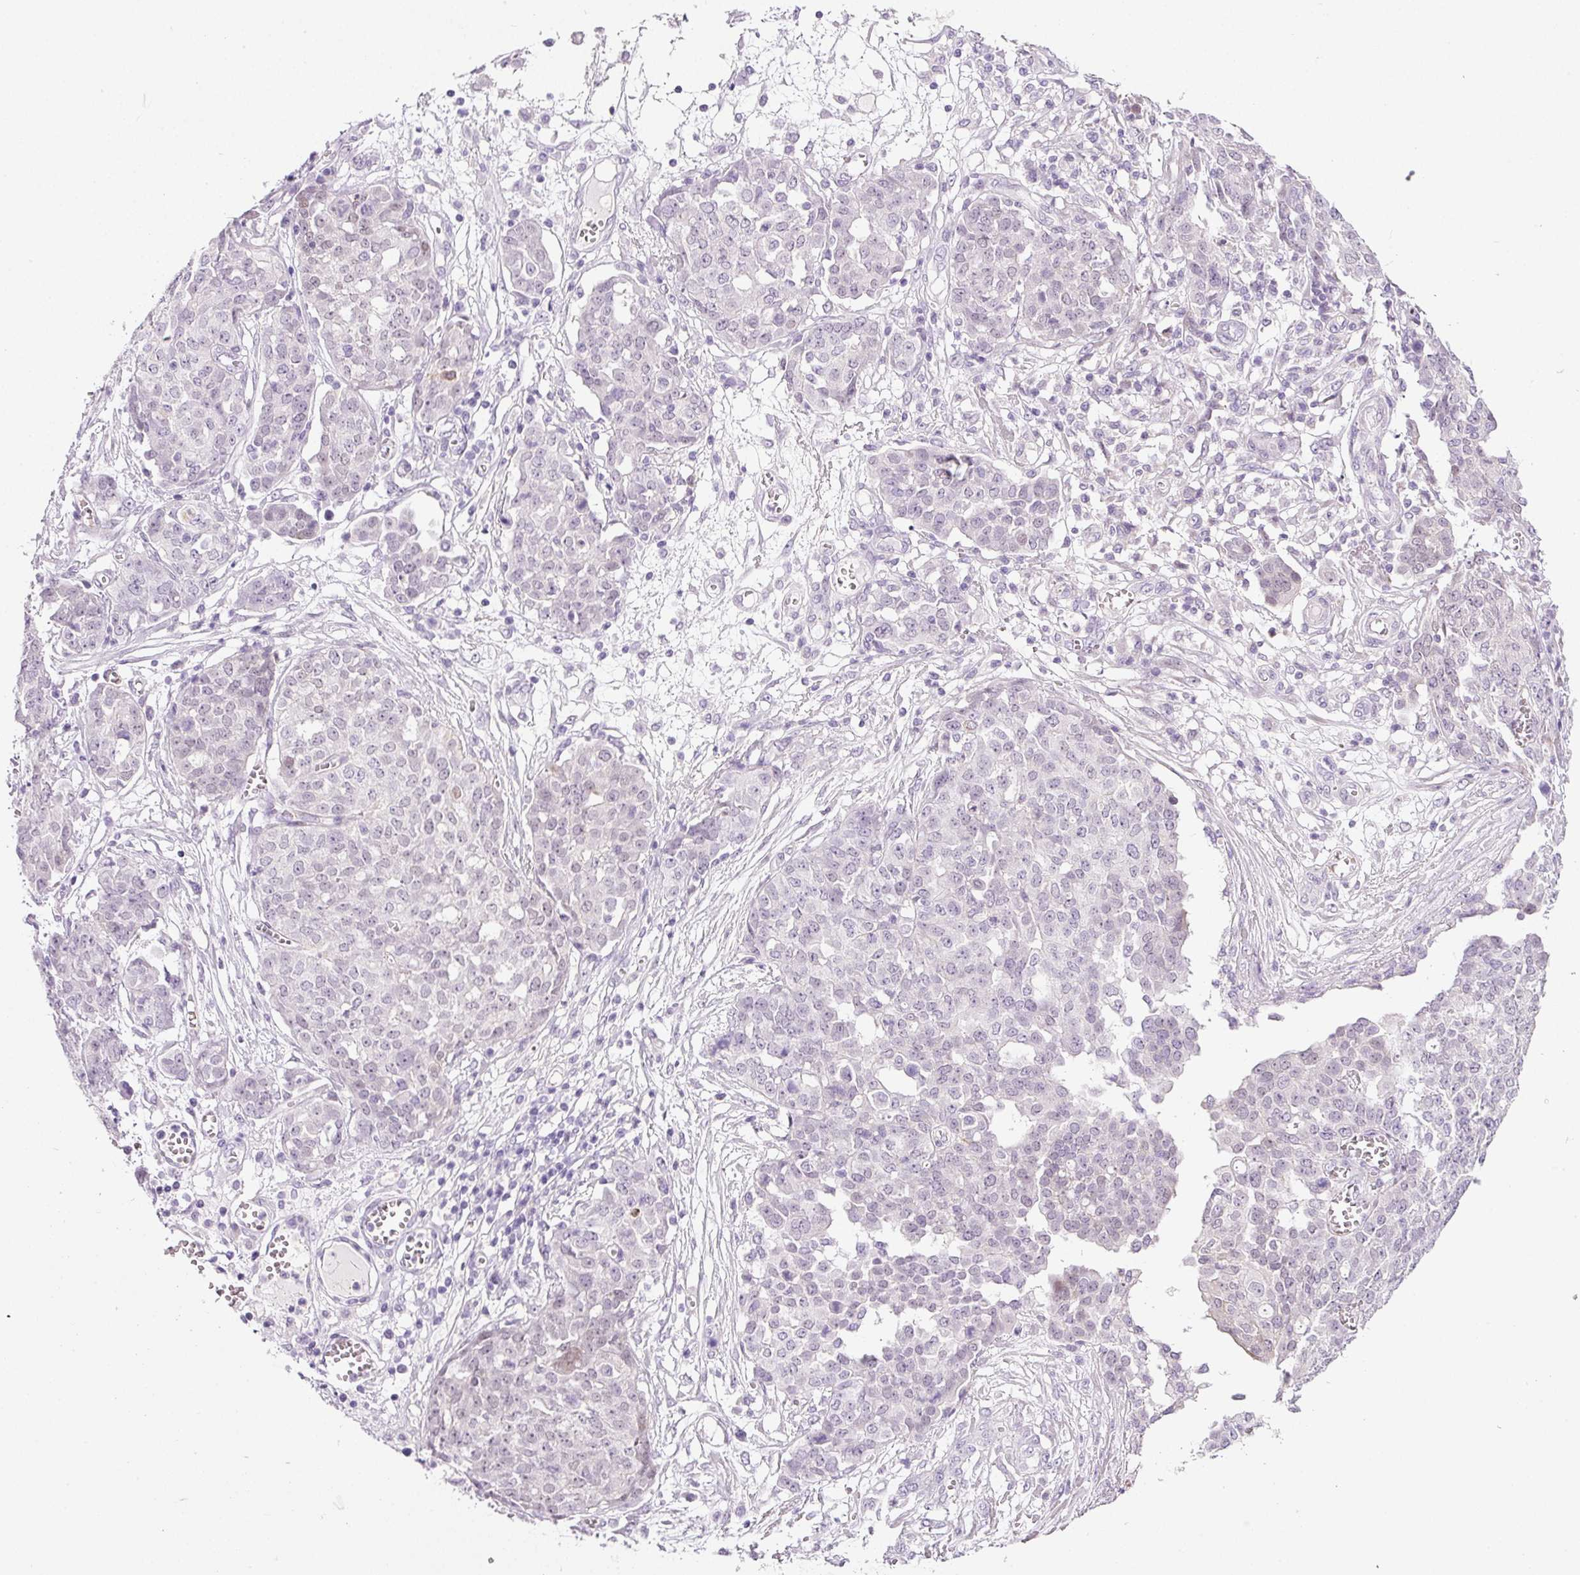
{"staining": {"intensity": "negative", "quantity": "none", "location": "none"}, "tissue": "ovarian cancer", "cell_type": "Tumor cells", "image_type": "cancer", "snomed": [{"axis": "morphology", "description": "Cystadenocarcinoma, serous, NOS"}, {"axis": "topography", "description": "Soft tissue"}, {"axis": "topography", "description": "Ovary"}], "caption": "High power microscopy micrograph of an IHC micrograph of ovarian cancer (serous cystadenocarcinoma), revealing no significant staining in tumor cells.", "gene": "SRC", "patient": {"sex": "female", "age": 57}}